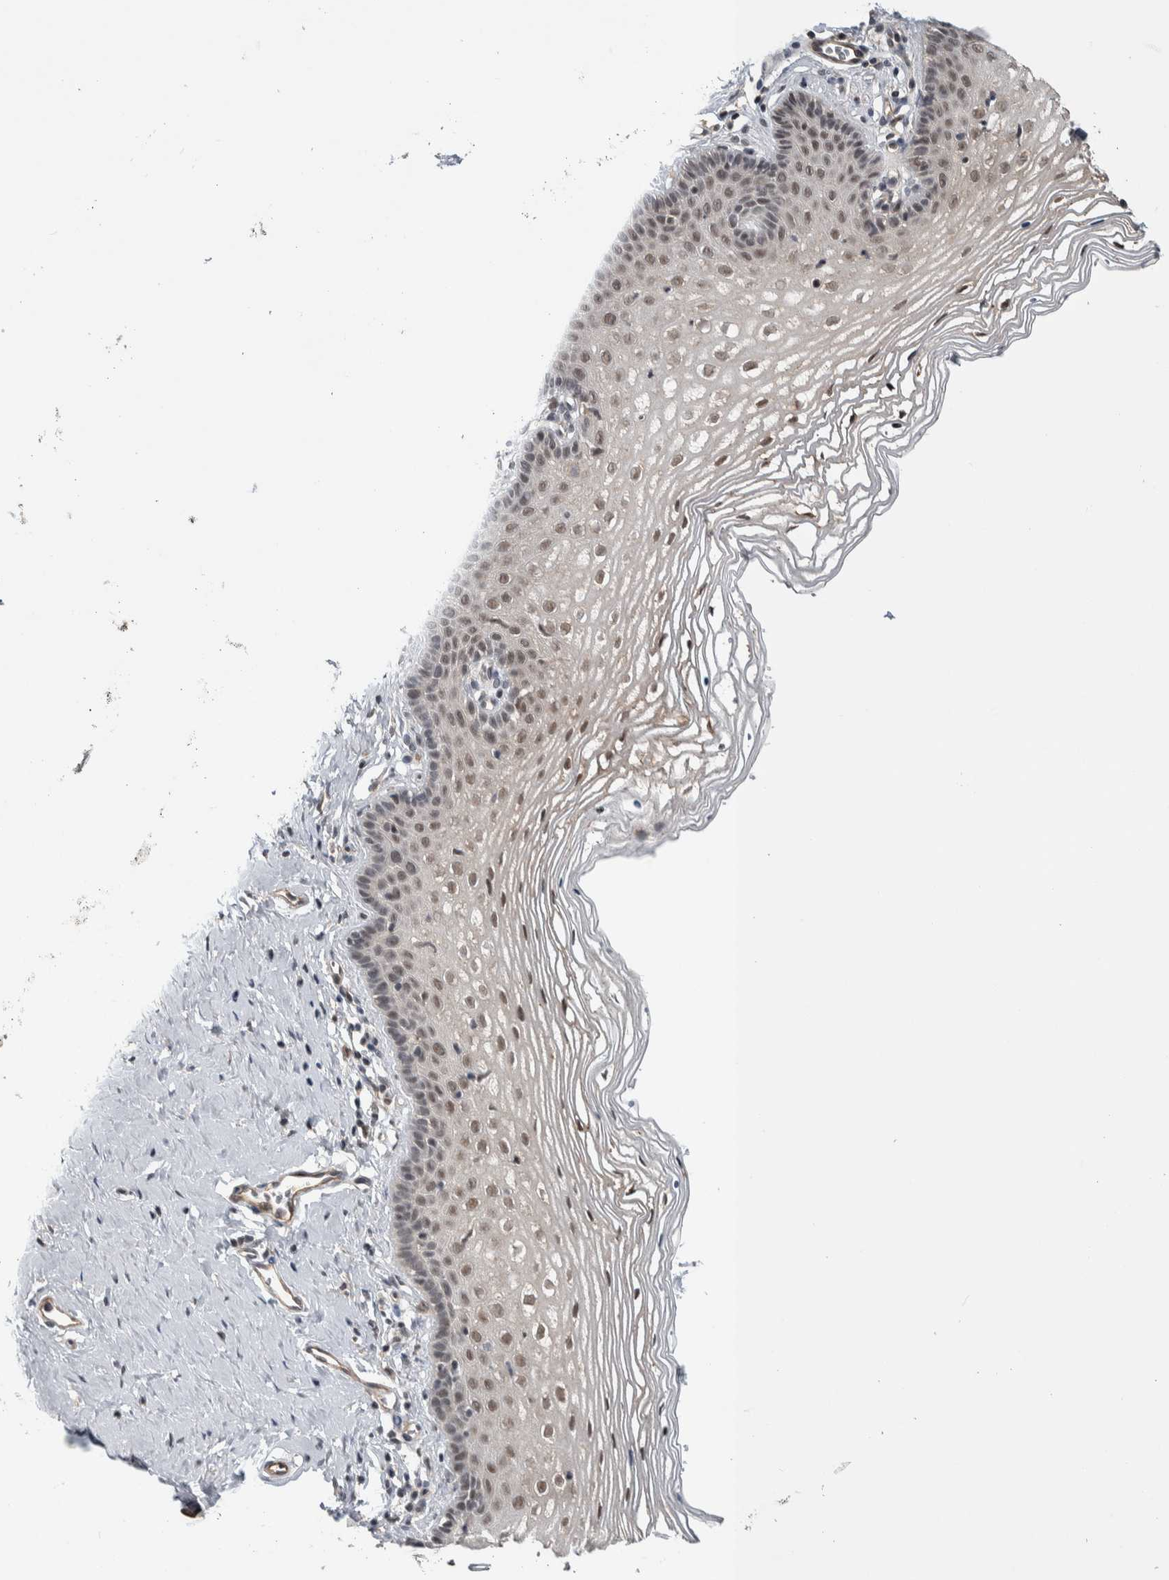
{"staining": {"intensity": "weak", "quantity": ">75%", "location": "nuclear"}, "tissue": "vagina", "cell_type": "Squamous epithelial cells", "image_type": "normal", "snomed": [{"axis": "morphology", "description": "Normal tissue, NOS"}, {"axis": "topography", "description": "Vagina"}], "caption": "Immunohistochemical staining of normal human vagina displays weak nuclear protein staining in approximately >75% of squamous epithelial cells.", "gene": "PRDM4", "patient": {"sex": "female", "age": 32}}